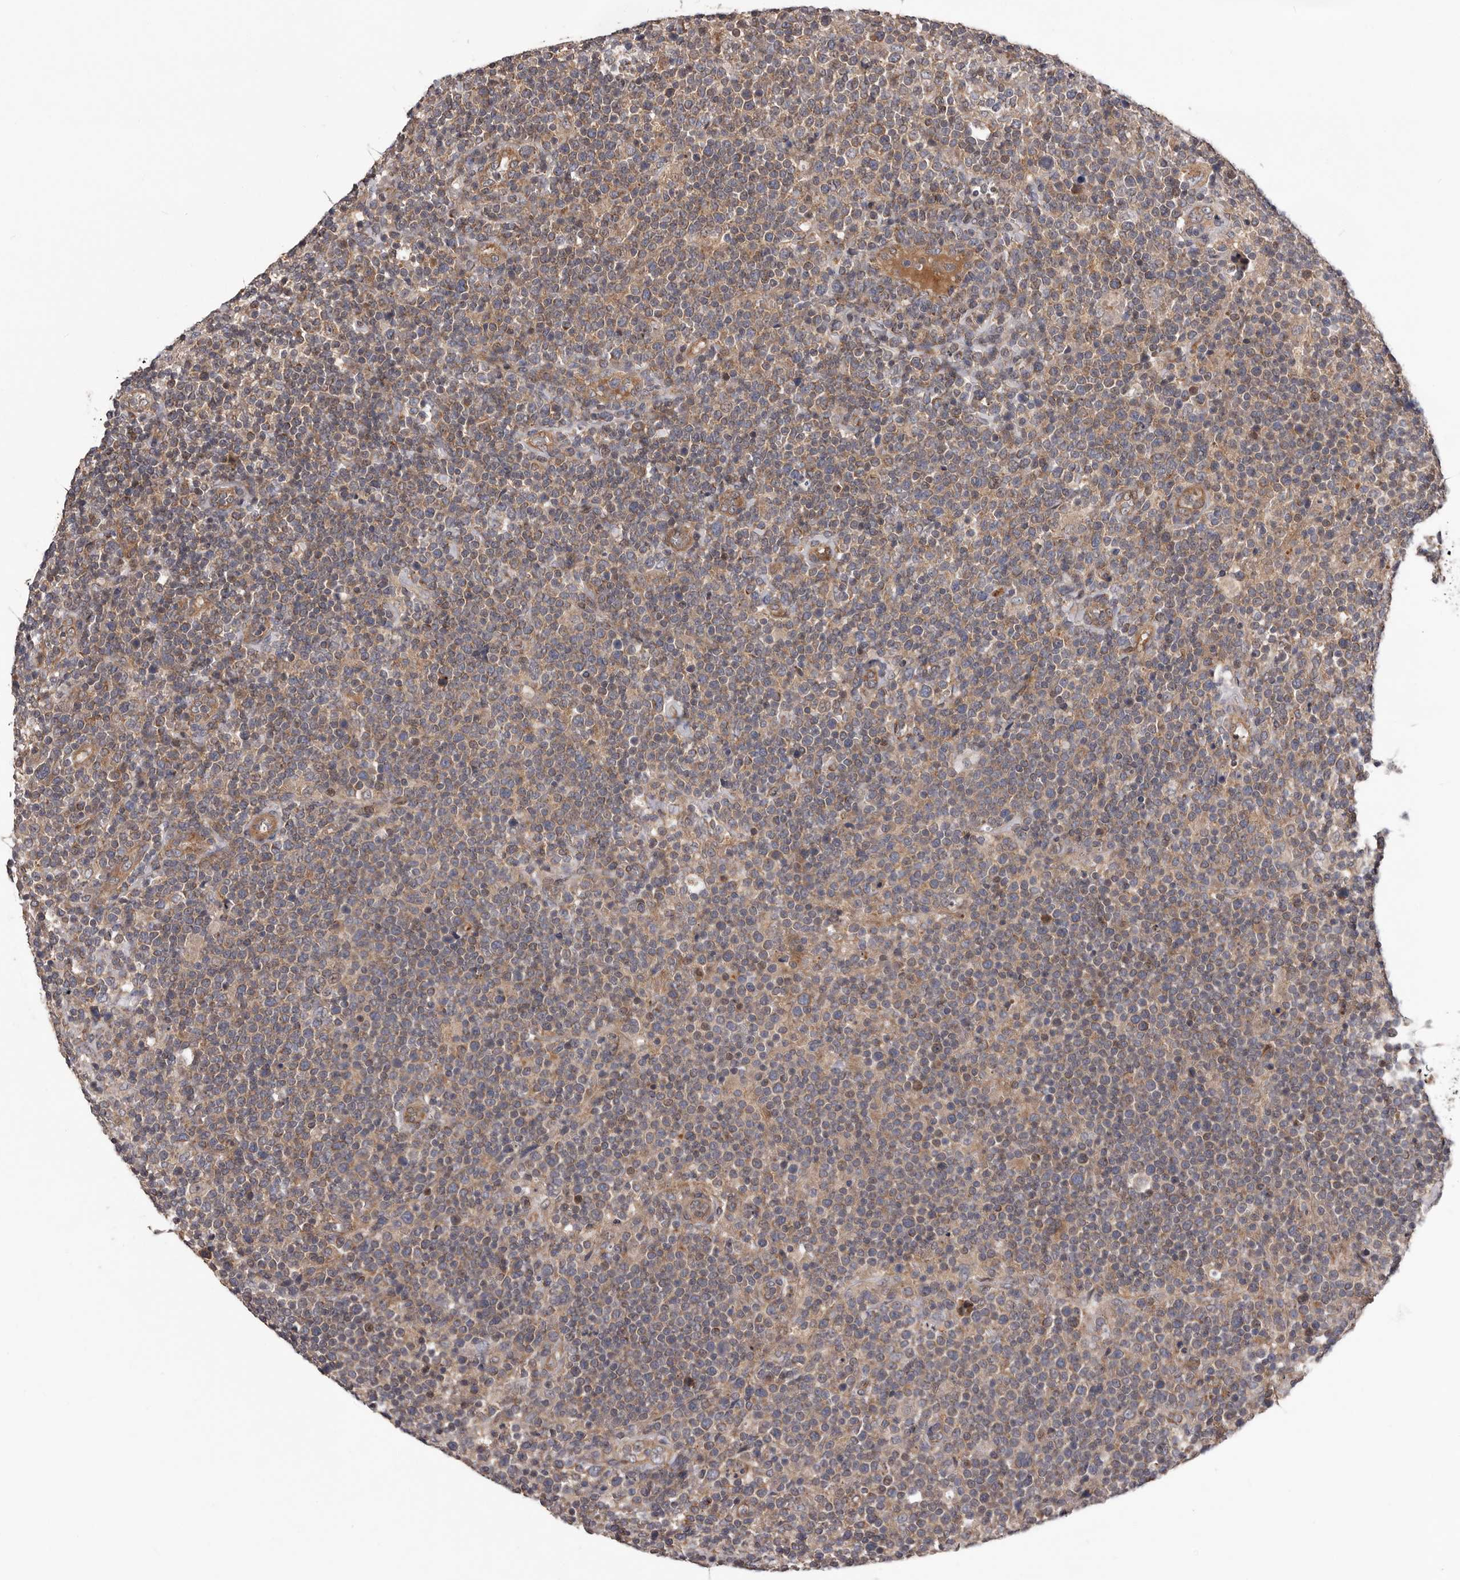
{"staining": {"intensity": "moderate", "quantity": ">75%", "location": "cytoplasmic/membranous"}, "tissue": "lymphoma", "cell_type": "Tumor cells", "image_type": "cancer", "snomed": [{"axis": "morphology", "description": "Malignant lymphoma, non-Hodgkin's type, High grade"}, {"axis": "topography", "description": "Lymph node"}], "caption": "Malignant lymphoma, non-Hodgkin's type (high-grade) tissue exhibits moderate cytoplasmic/membranous staining in about >75% of tumor cells", "gene": "VPS37A", "patient": {"sex": "male", "age": 61}}